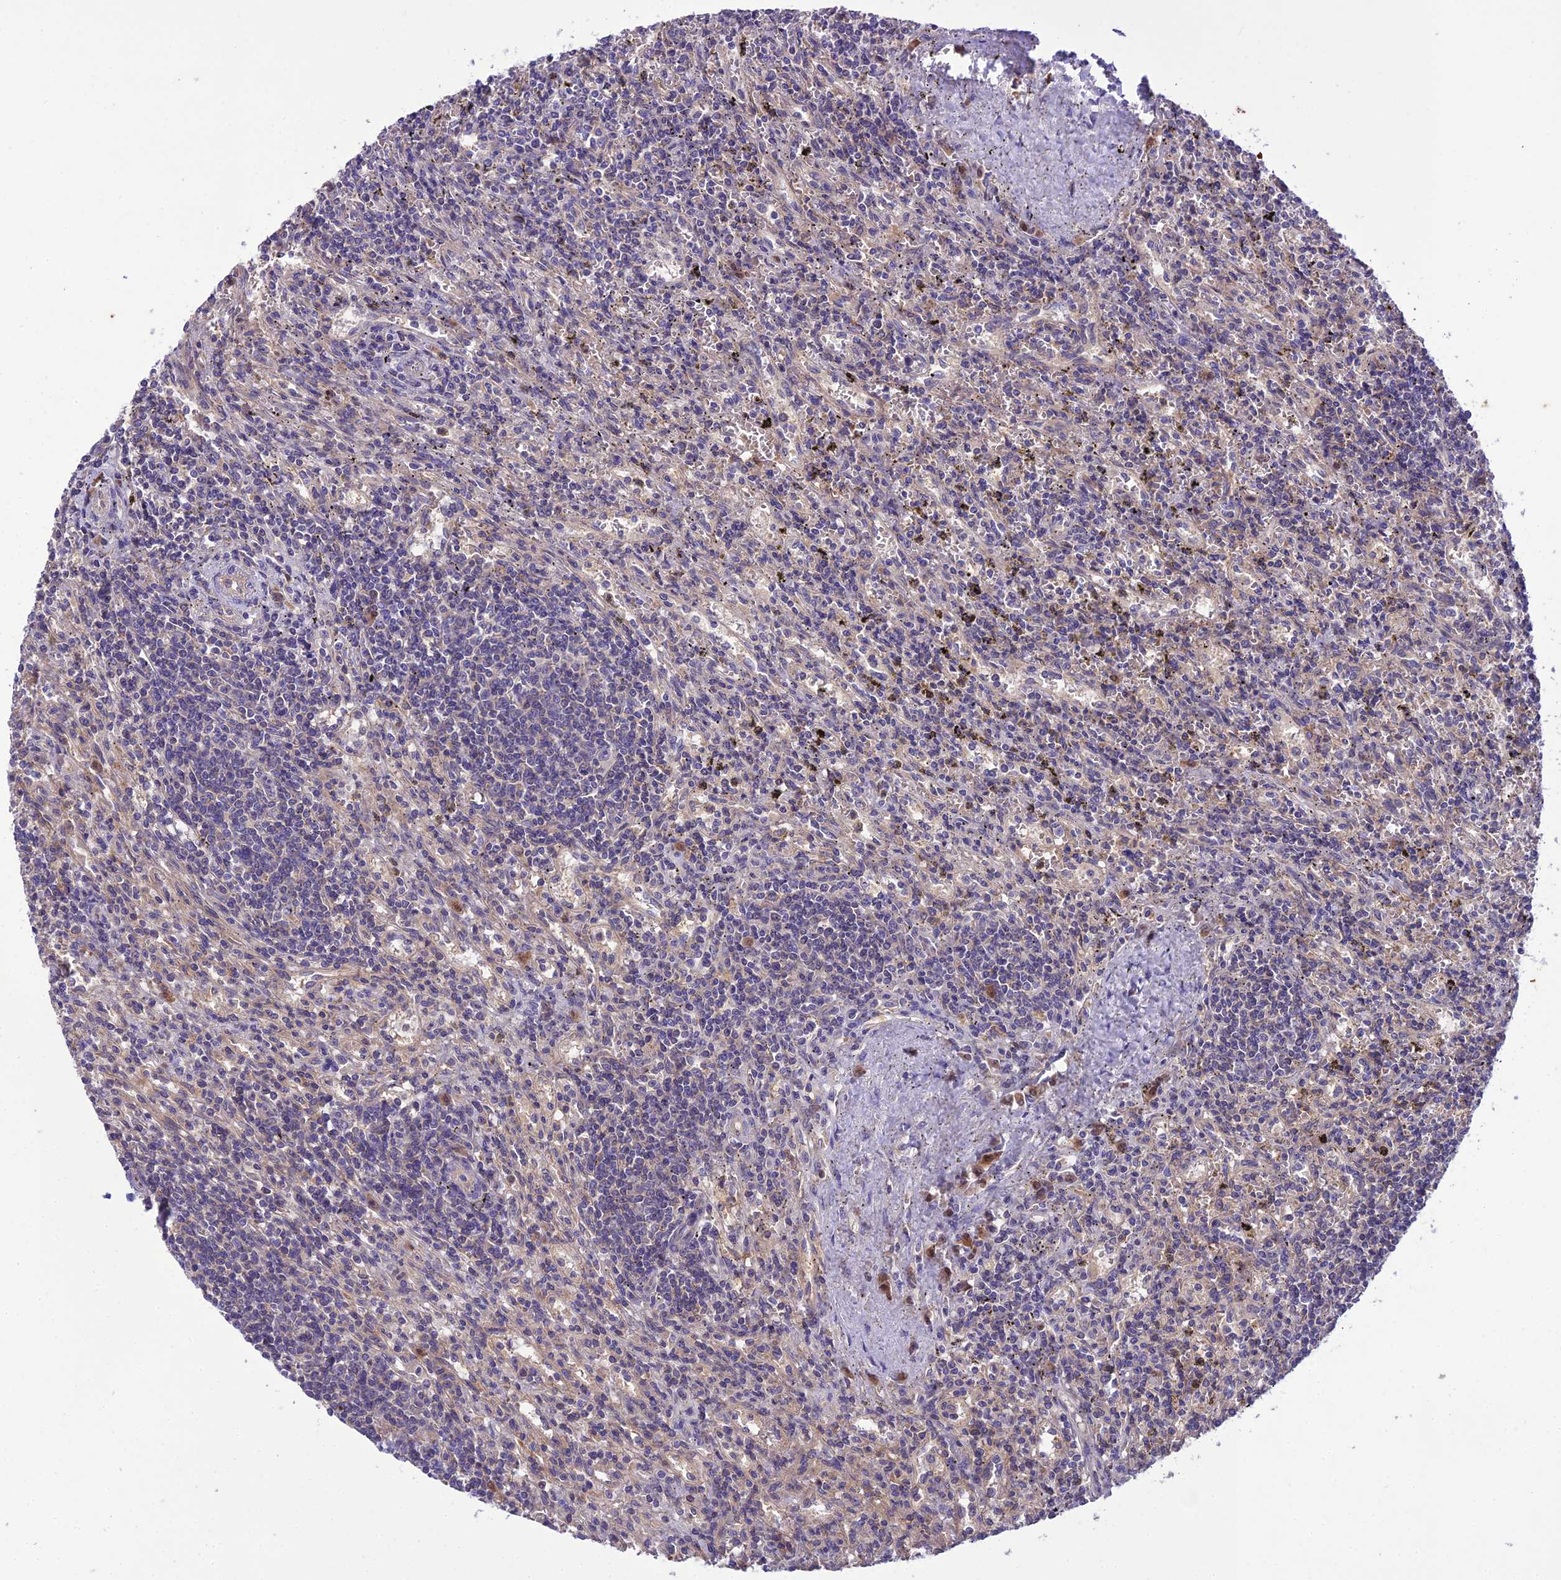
{"staining": {"intensity": "negative", "quantity": "none", "location": "none"}, "tissue": "lymphoma", "cell_type": "Tumor cells", "image_type": "cancer", "snomed": [{"axis": "morphology", "description": "Malignant lymphoma, non-Hodgkin's type, Low grade"}, {"axis": "topography", "description": "Spleen"}], "caption": "Lymphoma stained for a protein using immunohistochemistry exhibits no expression tumor cells.", "gene": "BORCS6", "patient": {"sex": "male", "age": 76}}